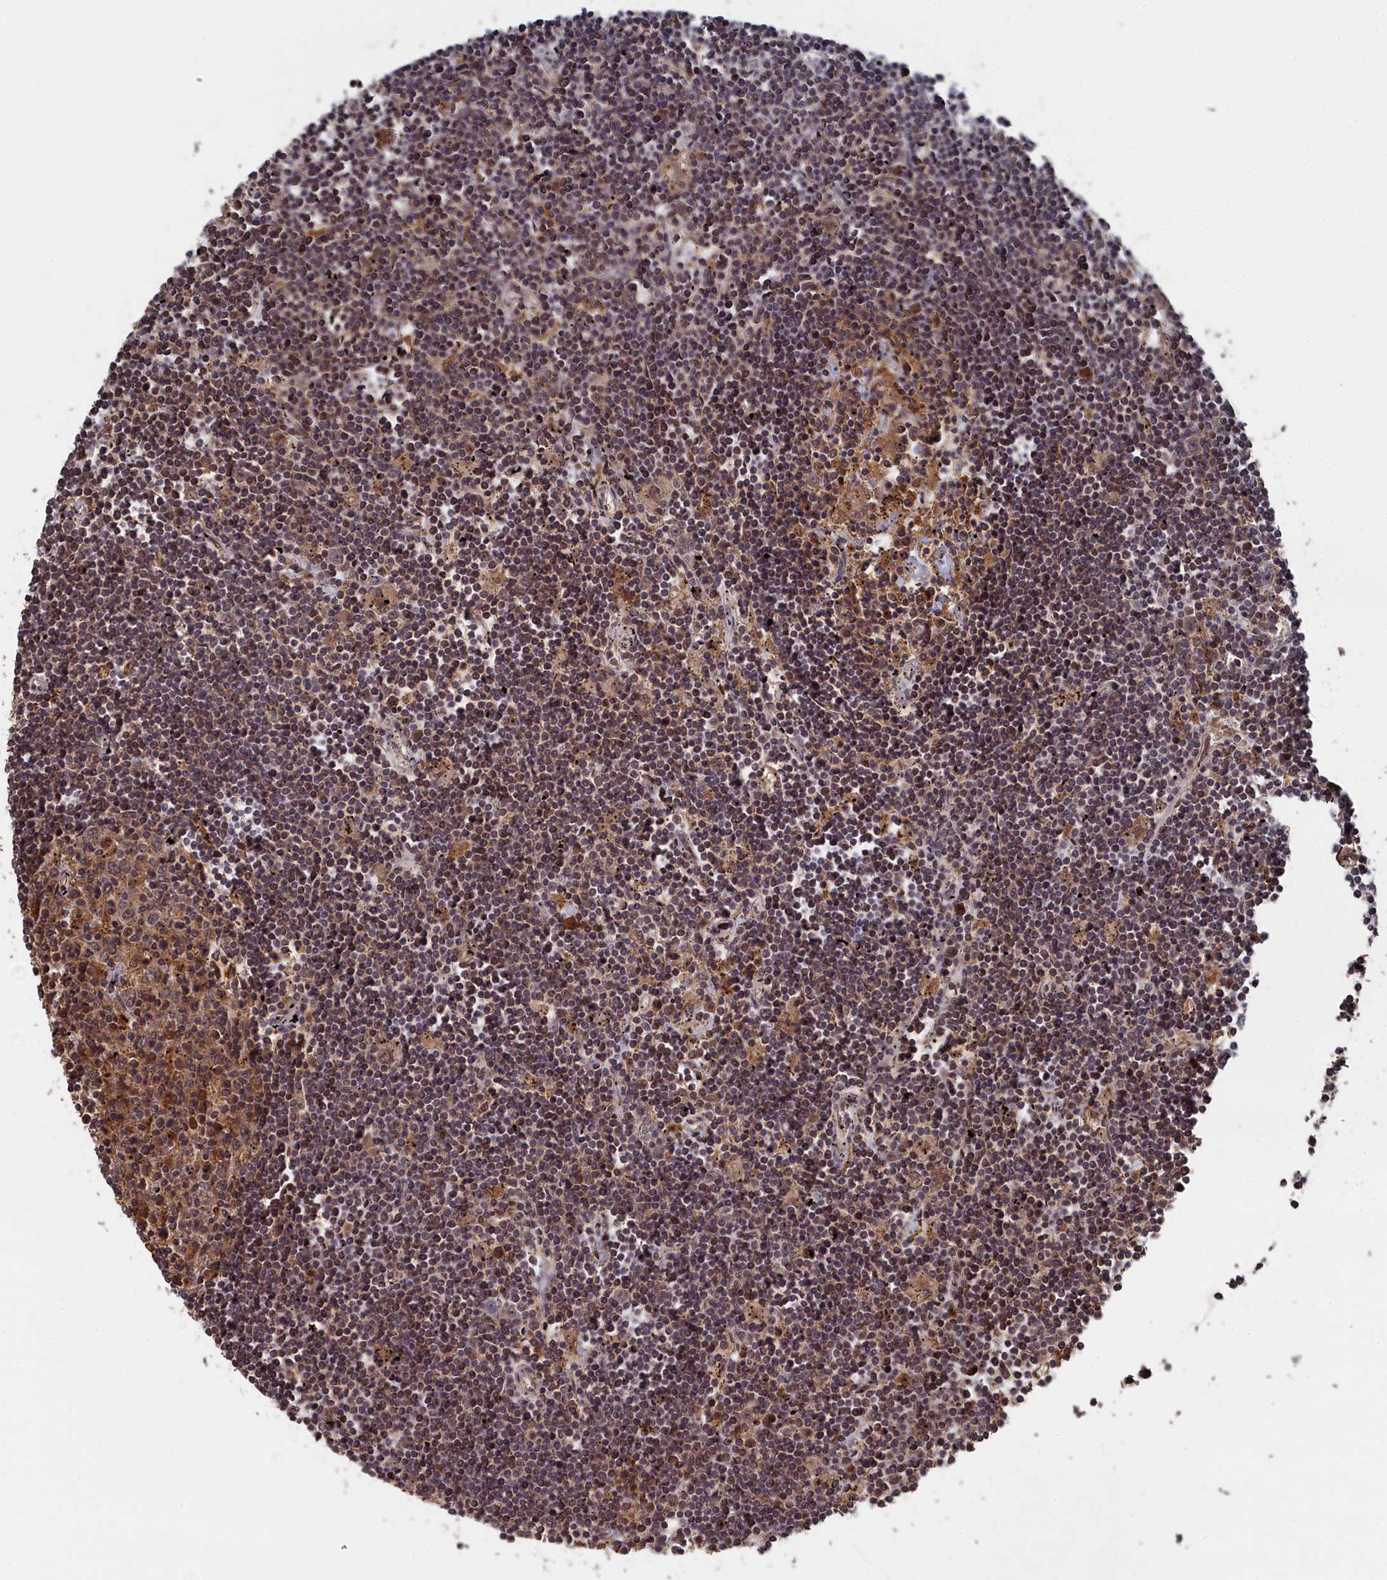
{"staining": {"intensity": "weak", "quantity": "25%-75%", "location": "nuclear"}, "tissue": "lymphoma", "cell_type": "Tumor cells", "image_type": "cancer", "snomed": [{"axis": "morphology", "description": "Malignant lymphoma, non-Hodgkin's type, Low grade"}, {"axis": "topography", "description": "Spleen"}], "caption": "High-power microscopy captured an immunohistochemistry (IHC) photomicrograph of low-grade malignant lymphoma, non-Hodgkin's type, revealing weak nuclear positivity in about 25%-75% of tumor cells.", "gene": "CEACAM21", "patient": {"sex": "male", "age": 76}}